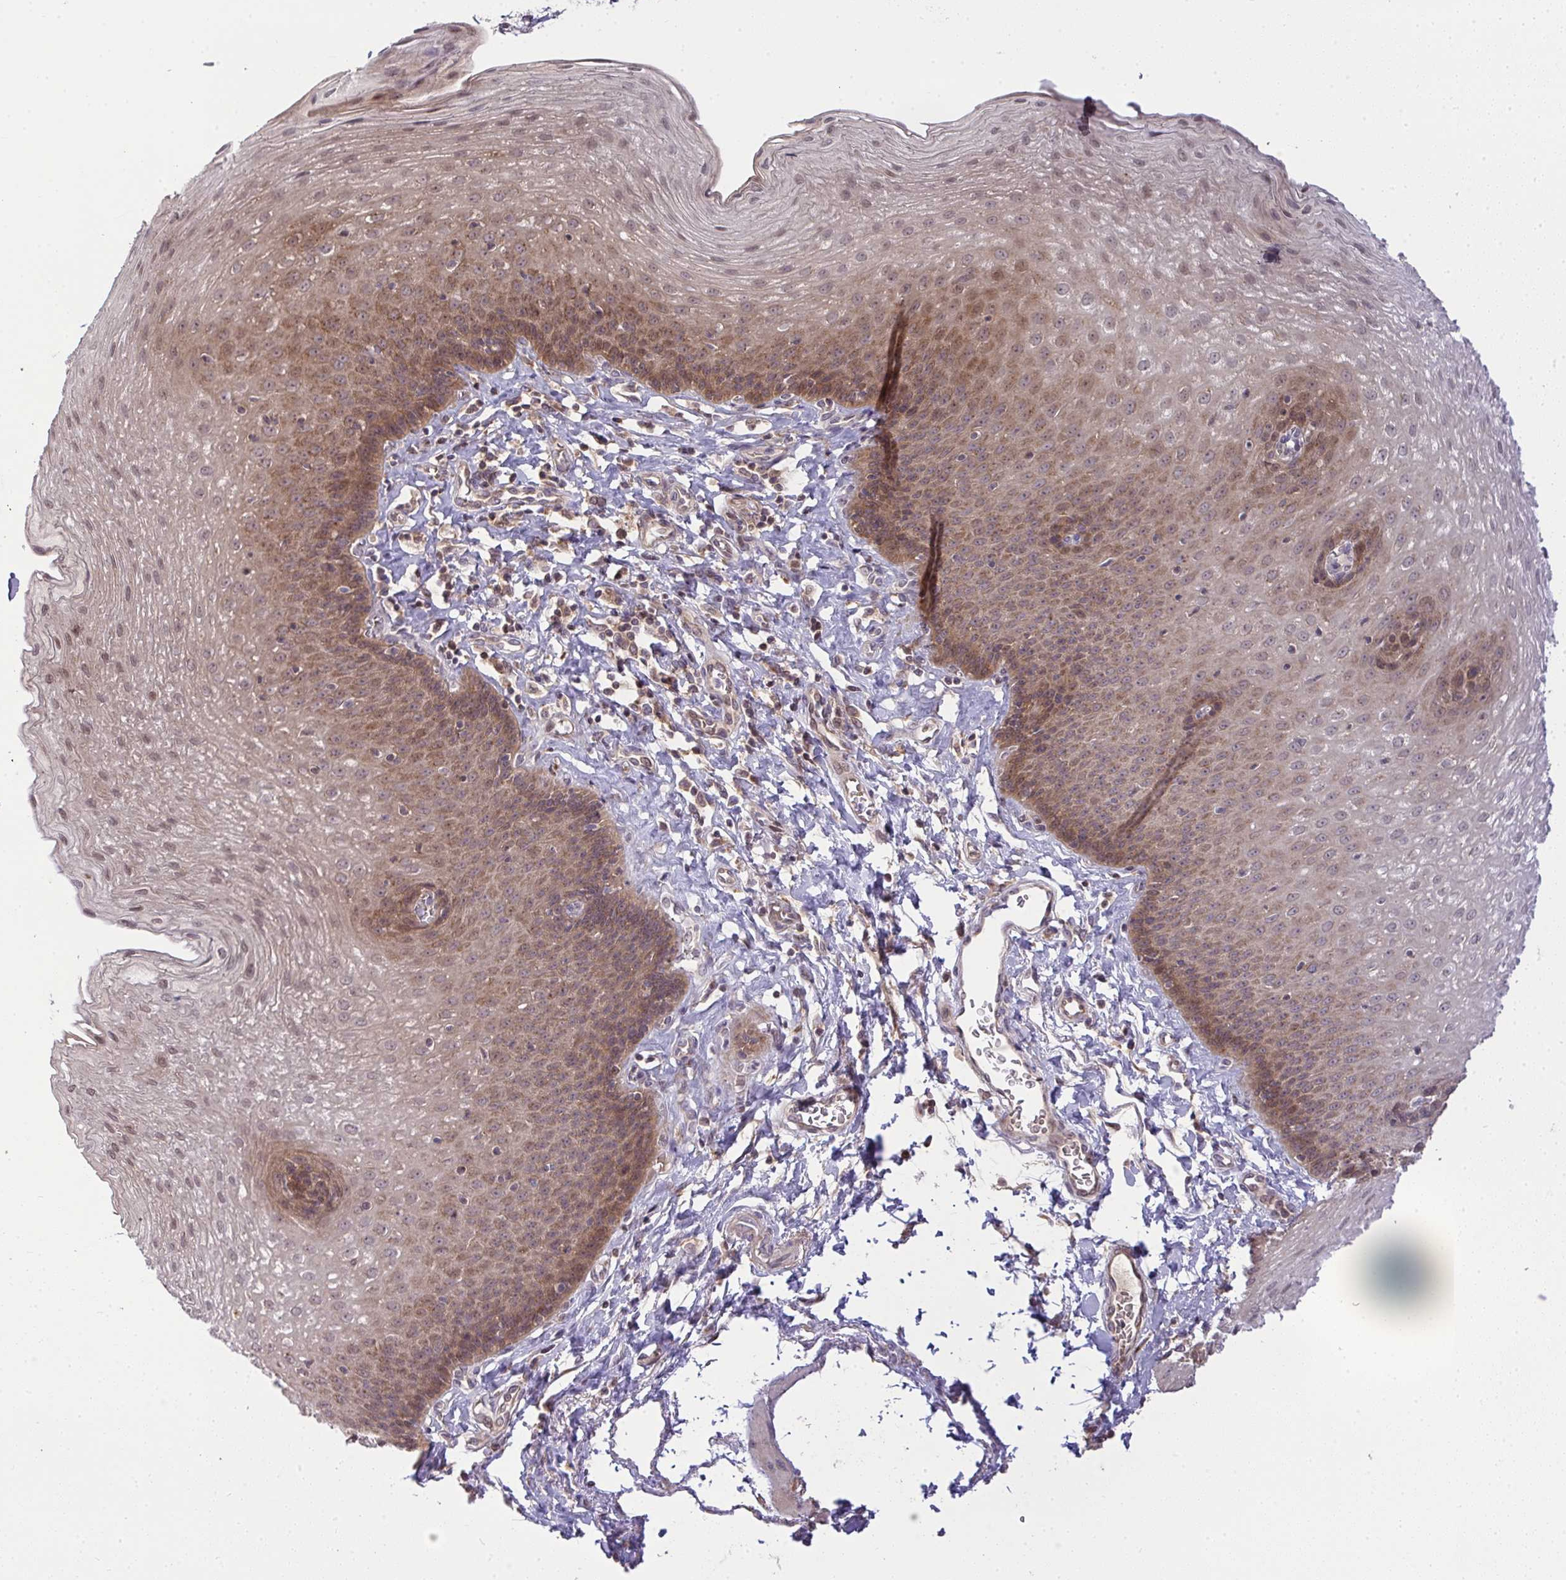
{"staining": {"intensity": "moderate", "quantity": ">75%", "location": "cytoplasmic/membranous,nuclear"}, "tissue": "esophagus", "cell_type": "Squamous epithelial cells", "image_type": "normal", "snomed": [{"axis": "morphology", "description": "Normal tissue, NOS"}, {"axis": "topography", "description": "Esophagus"}], "caption": "Immunohistochemistry (IHC) photomicrograph of benign esophagus stained for a protein (brown), which reveals medium levels of moderate cytoplasmic/membranous,nuclear expression in about >75% of squamous epithelial cells.", "gene": "SLC9A6", "patient": {"sex": "female", "age": 81}}